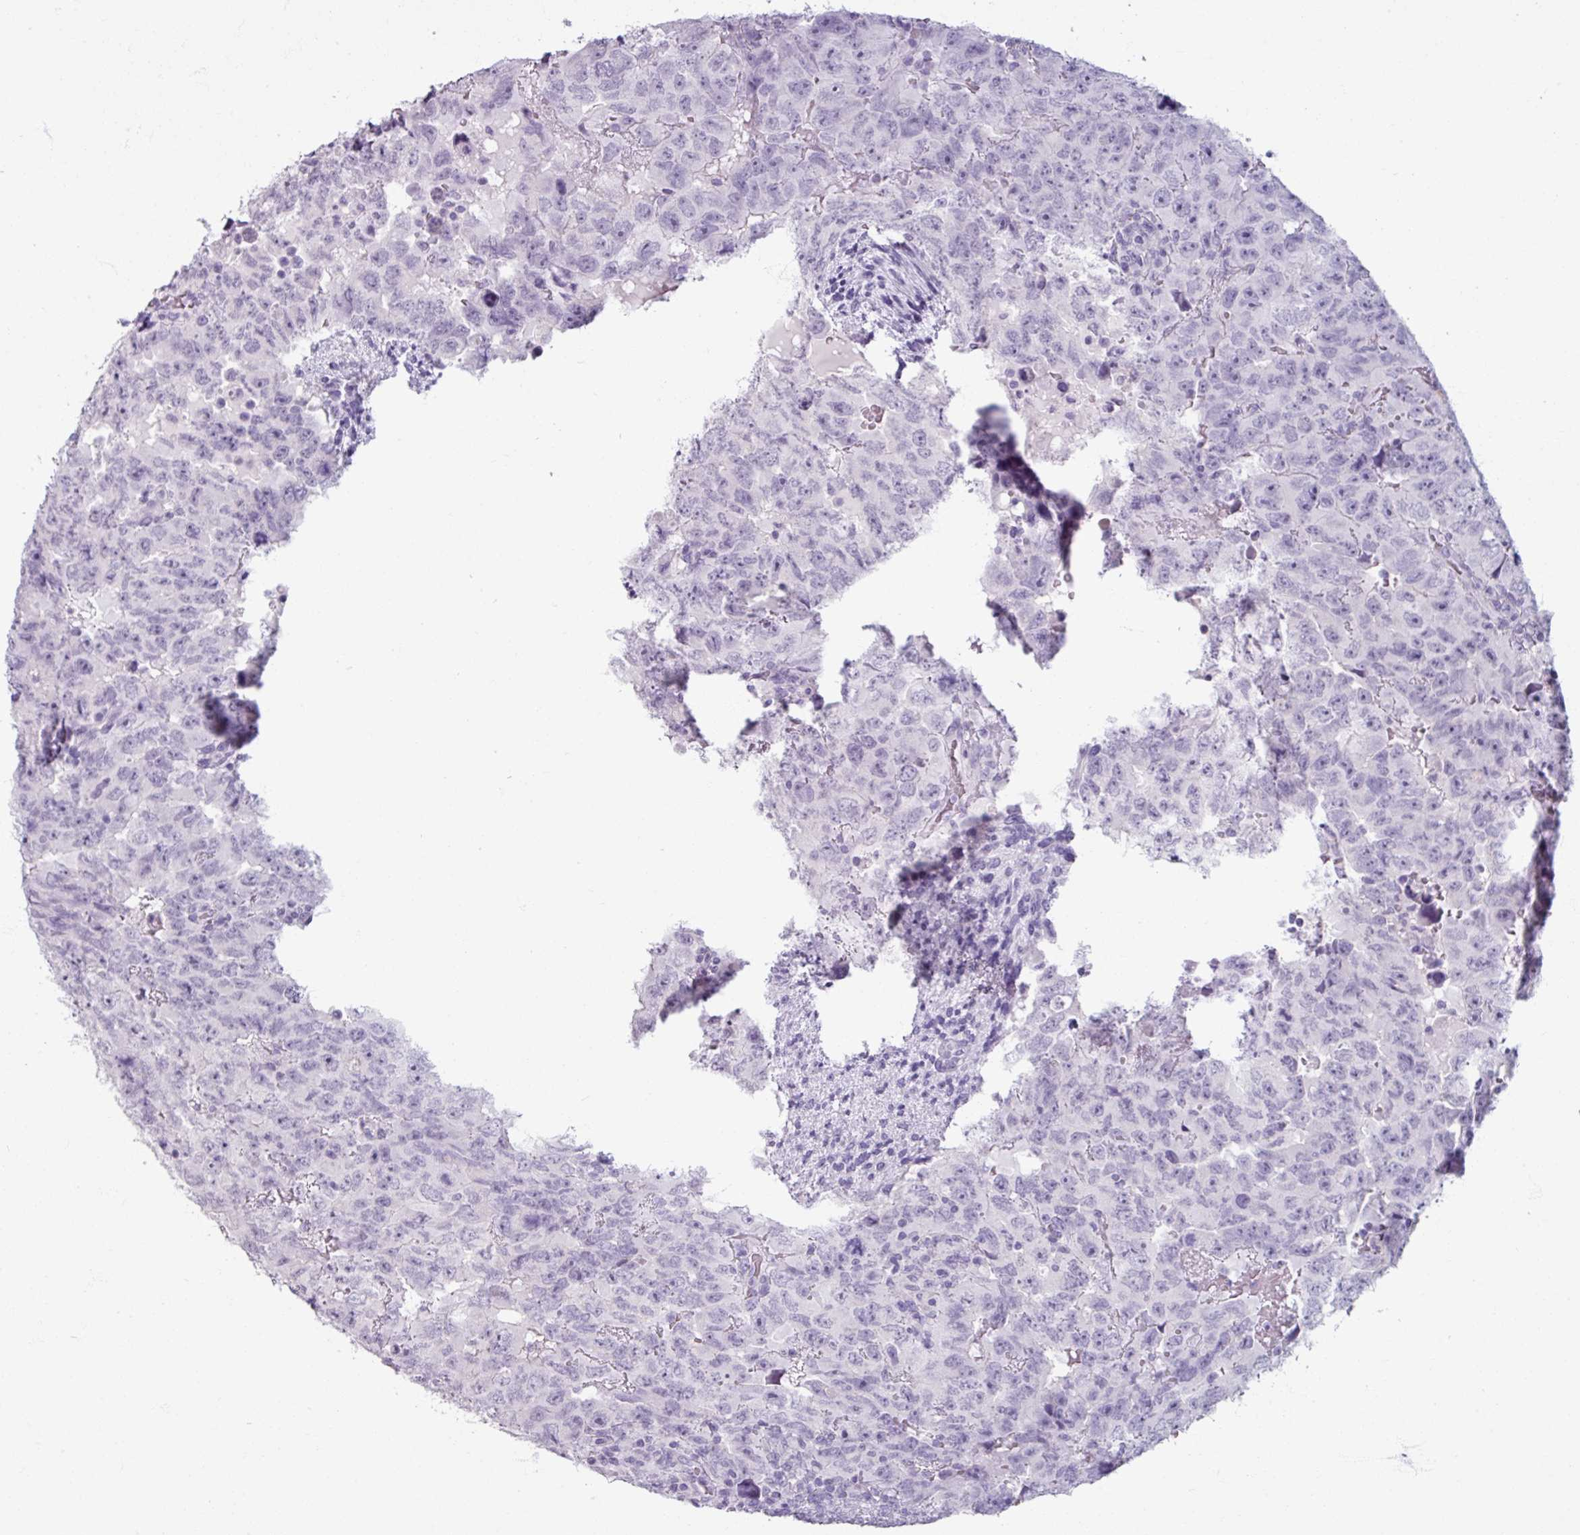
{"staining": {"intensity": "negative", "quantity": "none", "location": "none"}, "tissue": "testis cancer", "cell_type": "Tumor cells", "image_type": "cancer", "snomed": [{"axis": "morphology", "description": "Carcinoma, Embryonal, NOS"}, {"axis": "topography", "description": "Testis"}], "caption": "DAB immunohistochemical staining of human testis cancer (embryonal carcinoma) exhibits no significant positivity in tumor cells. (DAB (3,3'-diaminobenzidine) immunohistochemistry (IHC) with hematoxylin counter stain).", "gene": "ARG1", "patient": {"sex": "male", "age": 24}}